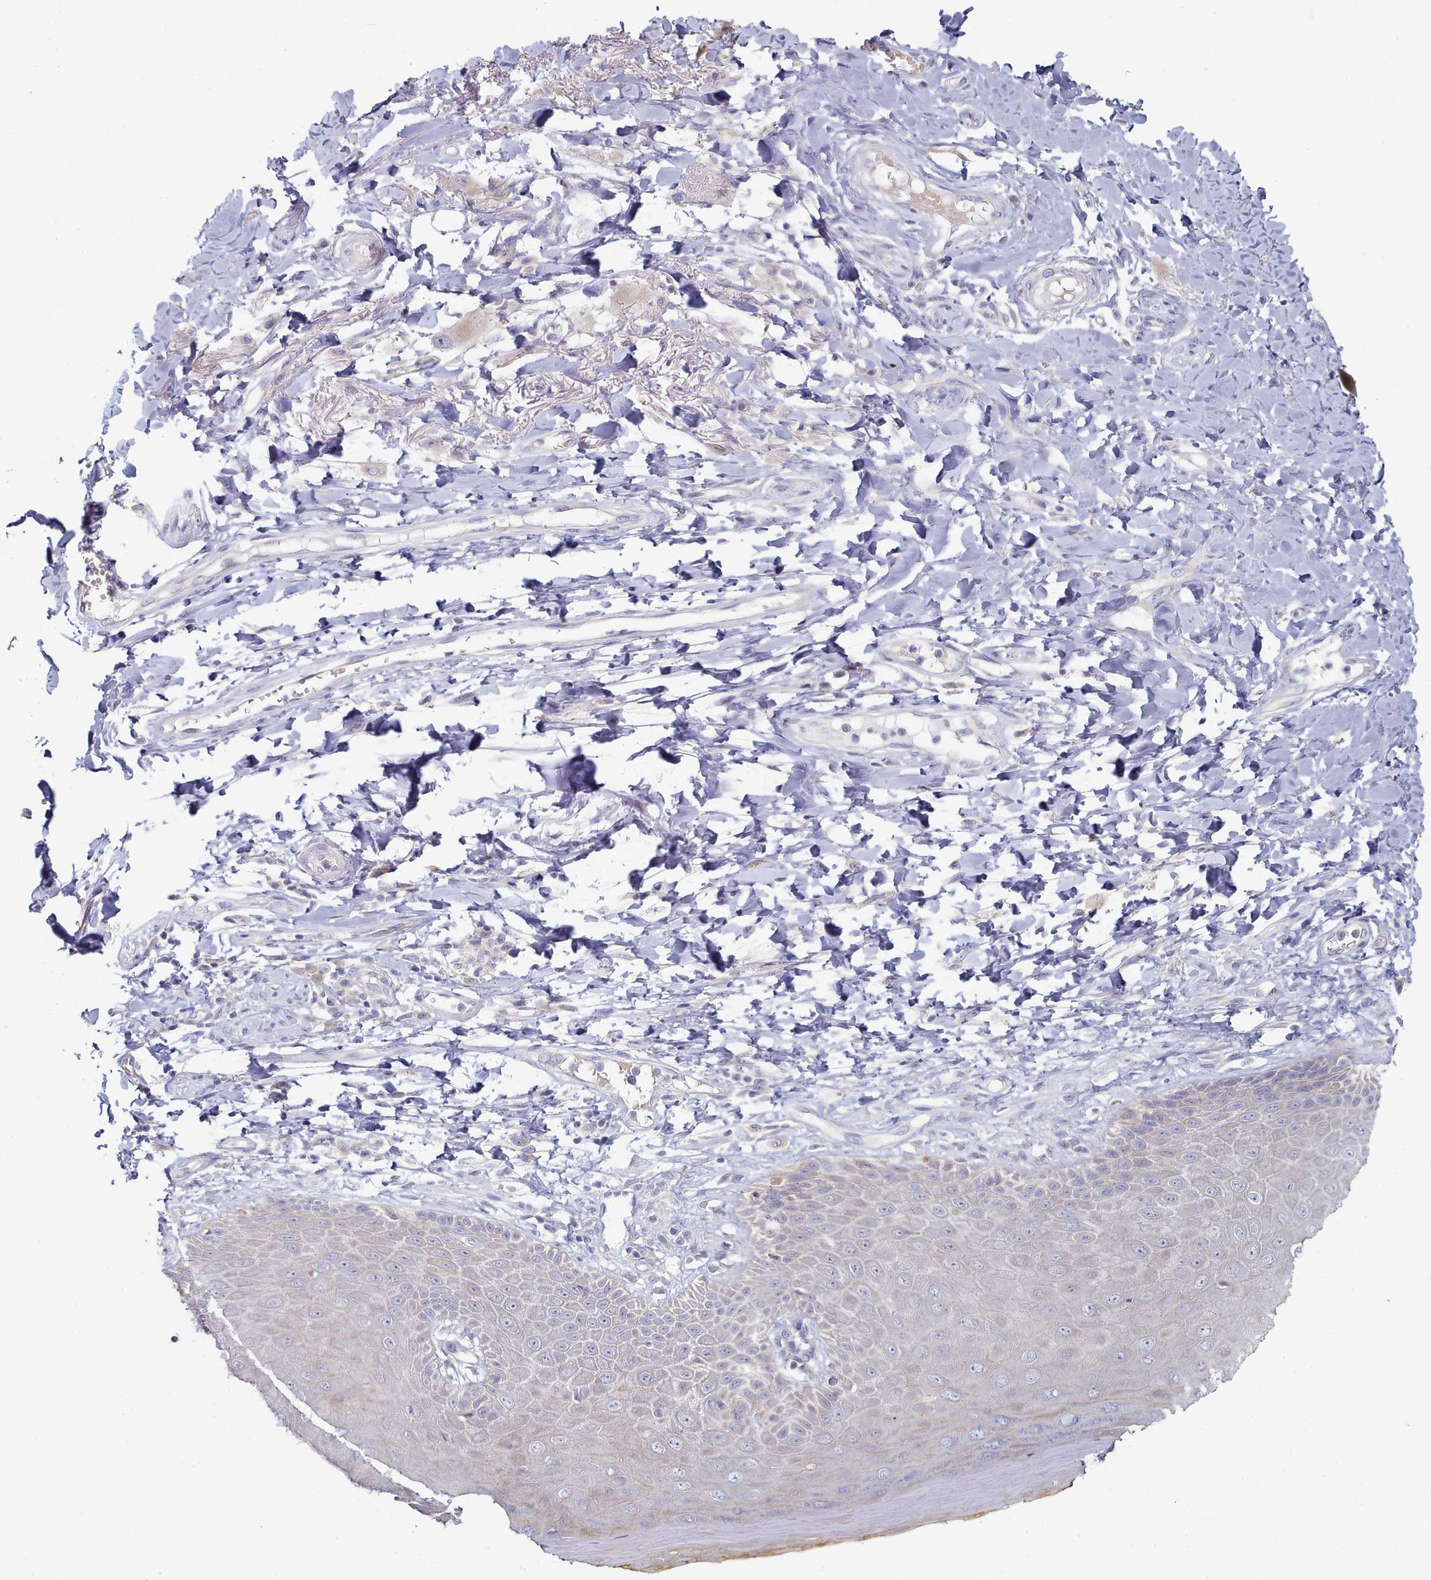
{"staining": {"intensity": "moderate", "quantity": "<25%", "location": "cytoplasmic/membranous"}, "tissue": "skin", "cell_type": "Epidermal cells", "image_type": "normal", "snomed": [{"axis": "morphology", "description": "Normal tissue, NOS"}, {"axis": "topography", "description": "Anal"}], "caption": "IHC micrograph of benign skin: human skin stained using immunohistochemistry (IHC) displays low levels of moderate protein expression localized specifically in the cytoplasmic/membranous of epidermal cells, appearing as a cytoplasmic/membranous brown color.", "gene": "TYW1B", "patient": {"sex": "male", "age": 78}}